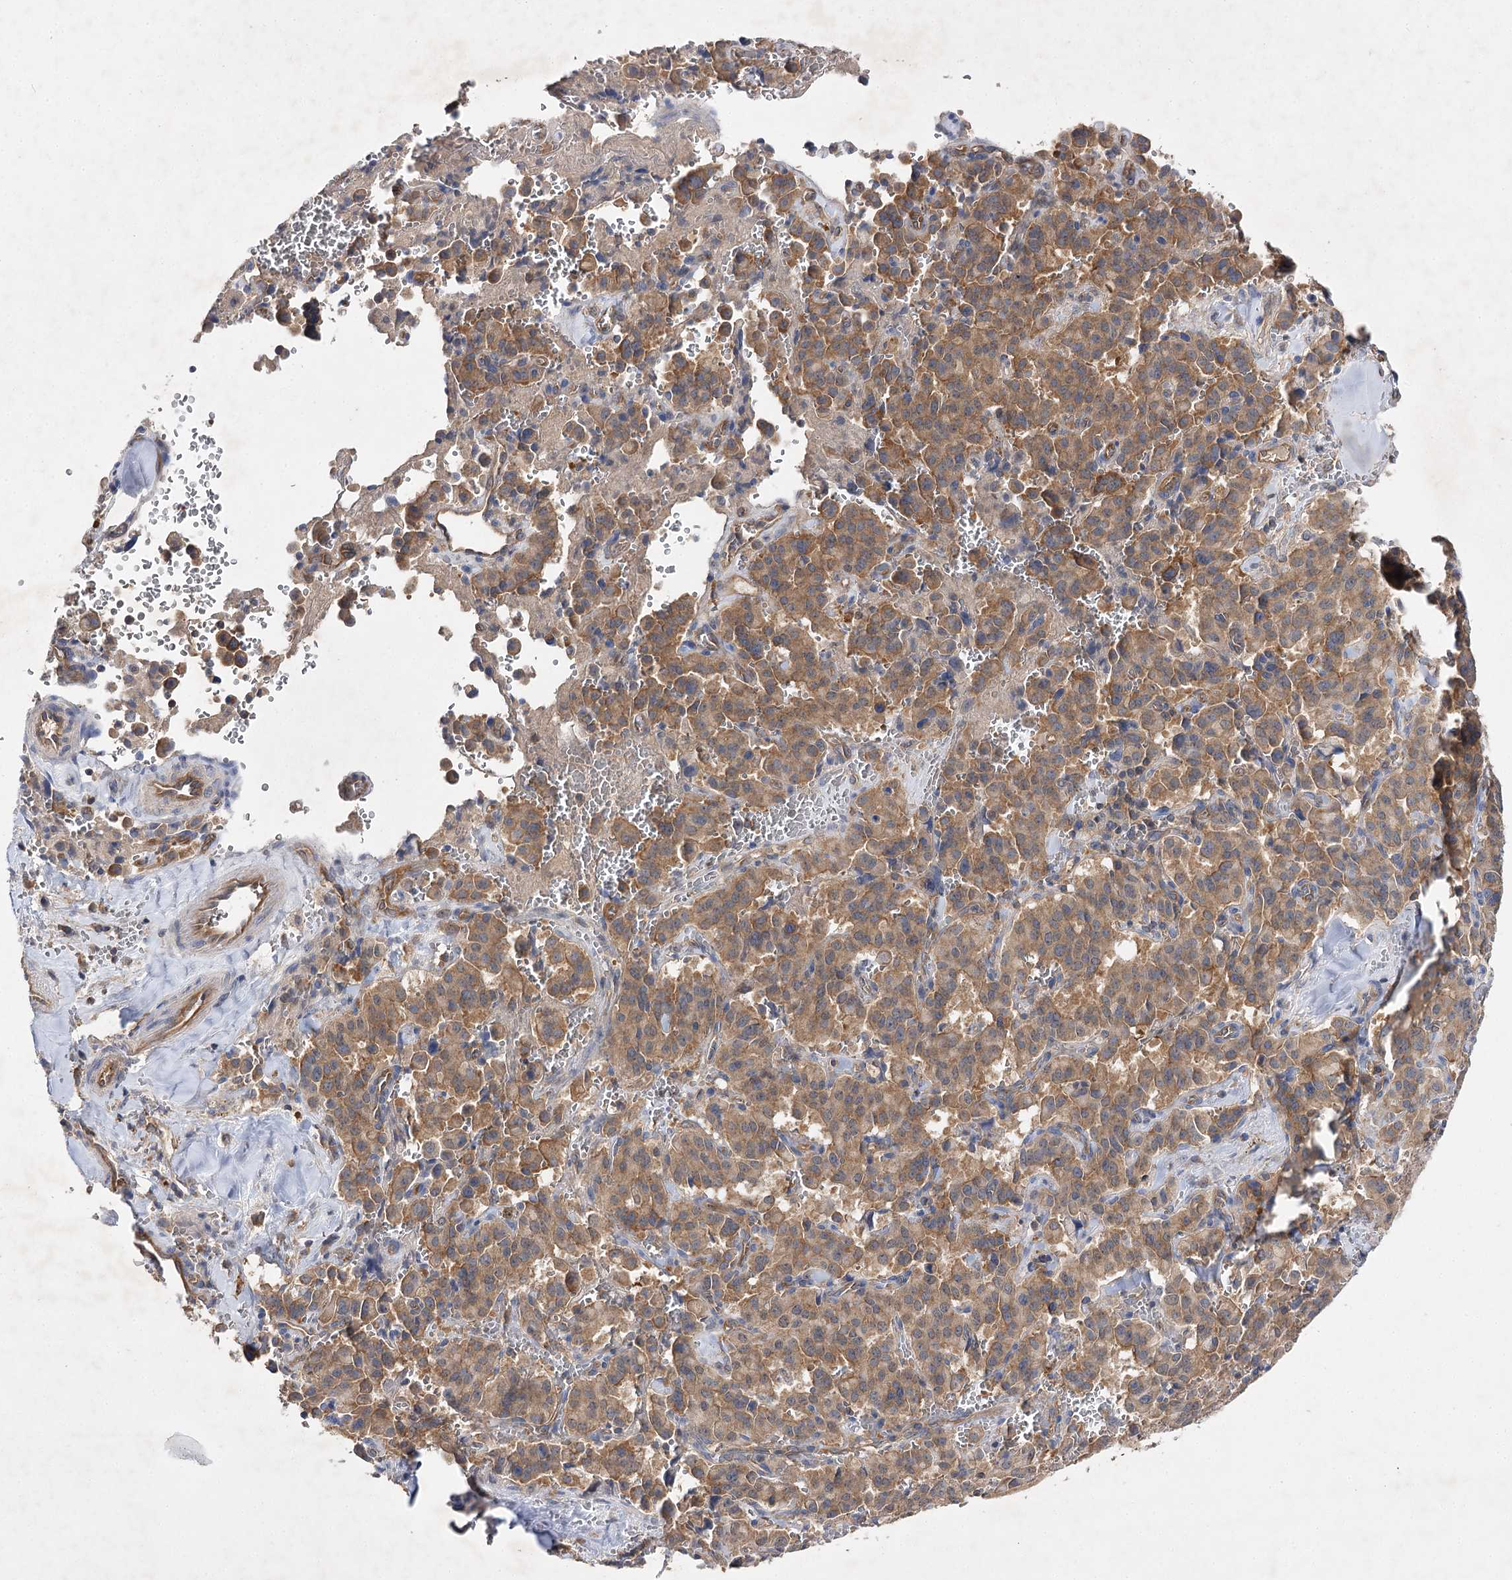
{"staining": {"intensity": "moderate", "quantity": ">75%", "location": "cytoplasmic/membranous"}, "tissue": "pancreatic cancer", "cell_type": "Tumor cells", "image_type": "cancer", "snomed": [{"axis": "morphology", "description": "Adenocarcinoma, NOS"}, {"axis": "topography", "description": "Pancreas"}], "caption": "Protein expression analysis of human pancreatic cancer (adenocarcinoma) reveals moderate cytoplasmic/membranous positivity in about >75% of tumor cells. Nuclei are stained in blue.", "gene": "BCR", "patient": {"sex": "male", "age": 65}}